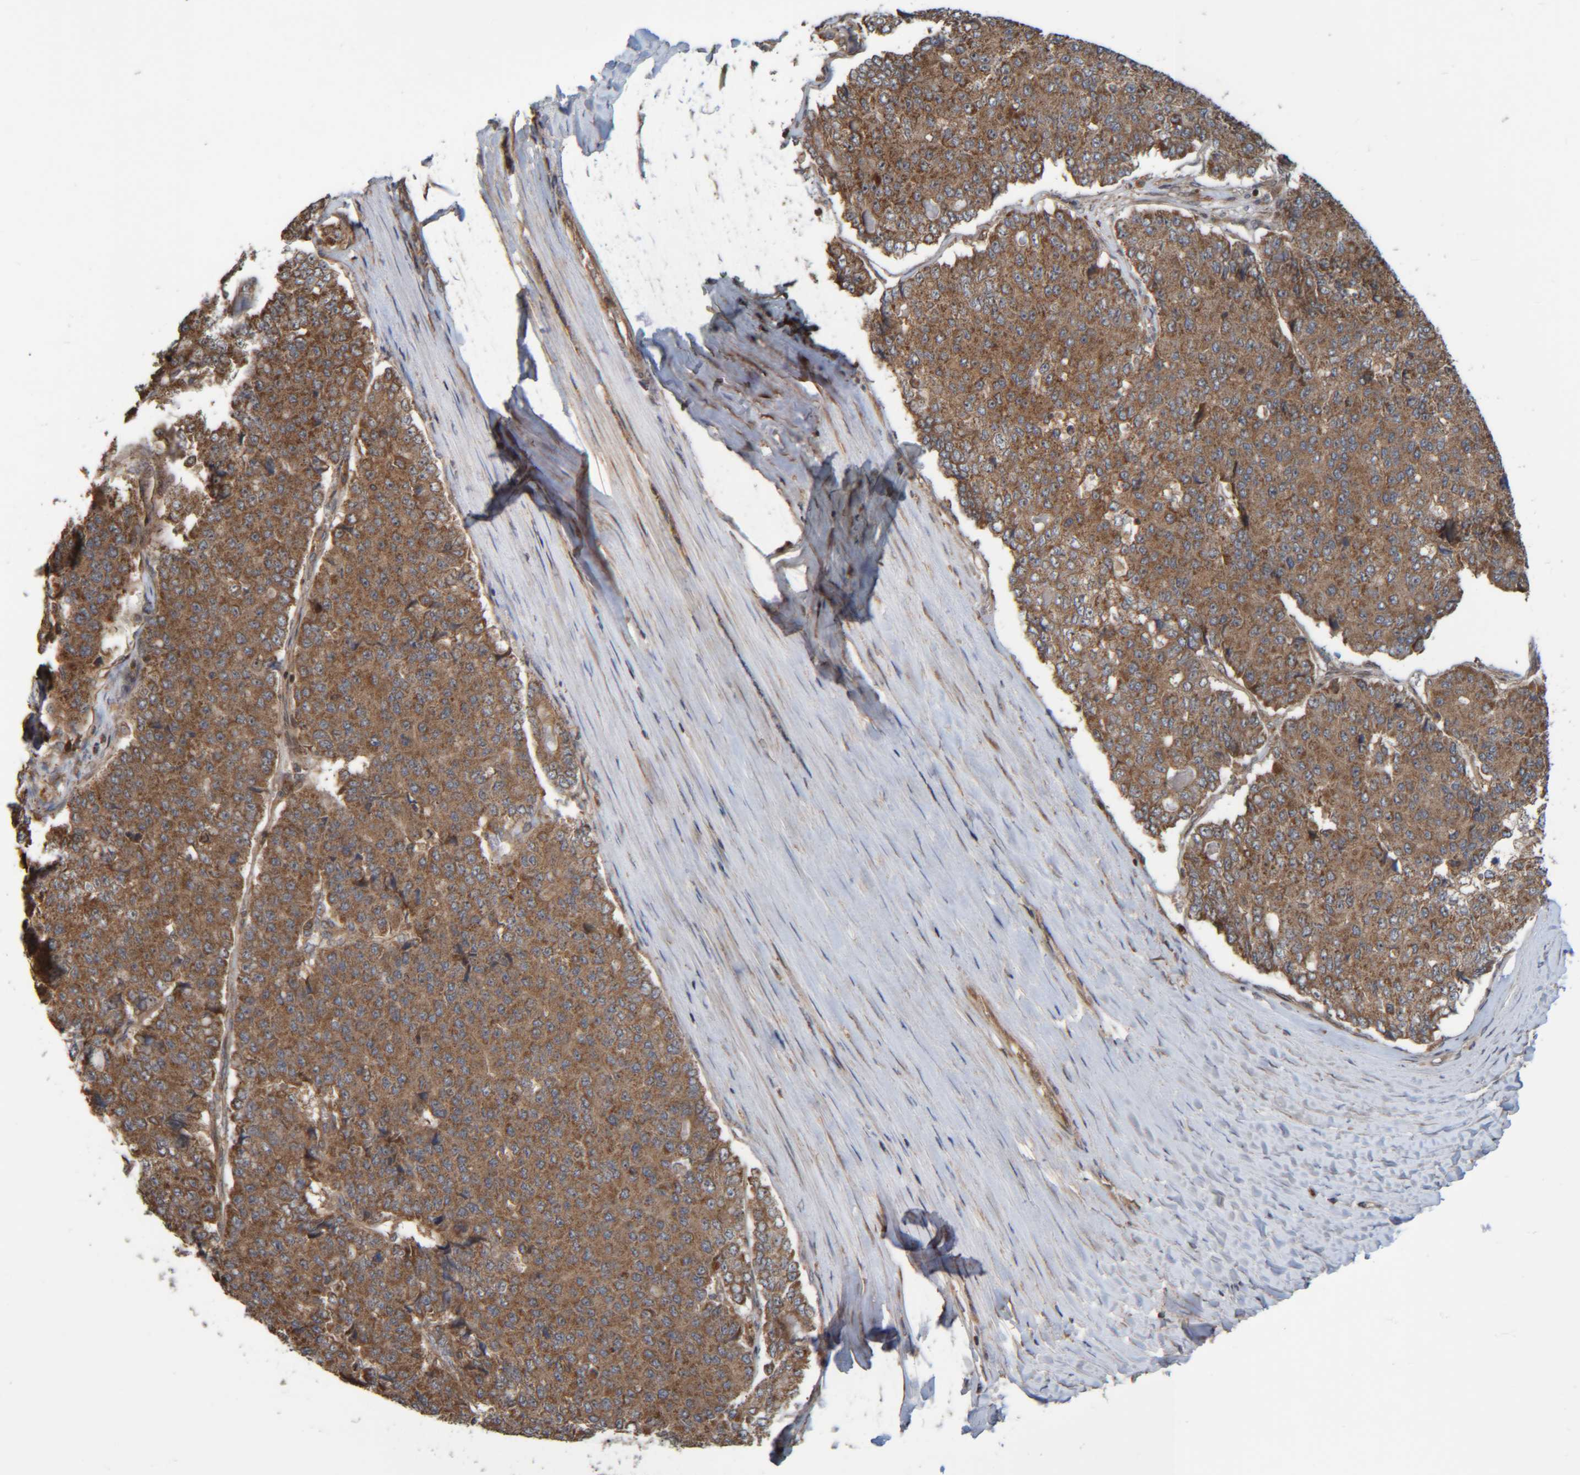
{"staining": {"intensity": "moderate", "quantity": ">75%", "location": "cytoplasmic/membranous"}, "tissue": "pancreatic cancer", "cell_type": "Tumor cells", "image_type": "cancer", "snomed": [{"axis": "morphology", "description": "Adenocarcinoma, NOS"}, {"axis": "topography", "description": "Pancreas"}], "caption": "IHC of human adenocarcinoma (pancreatic) reveals medium levels of moderate cytoplasmic/membranous positivity in about >75% of tumor cells.", "gene": "CCDC57", "patient": {"sex": "male", "age": 50}}